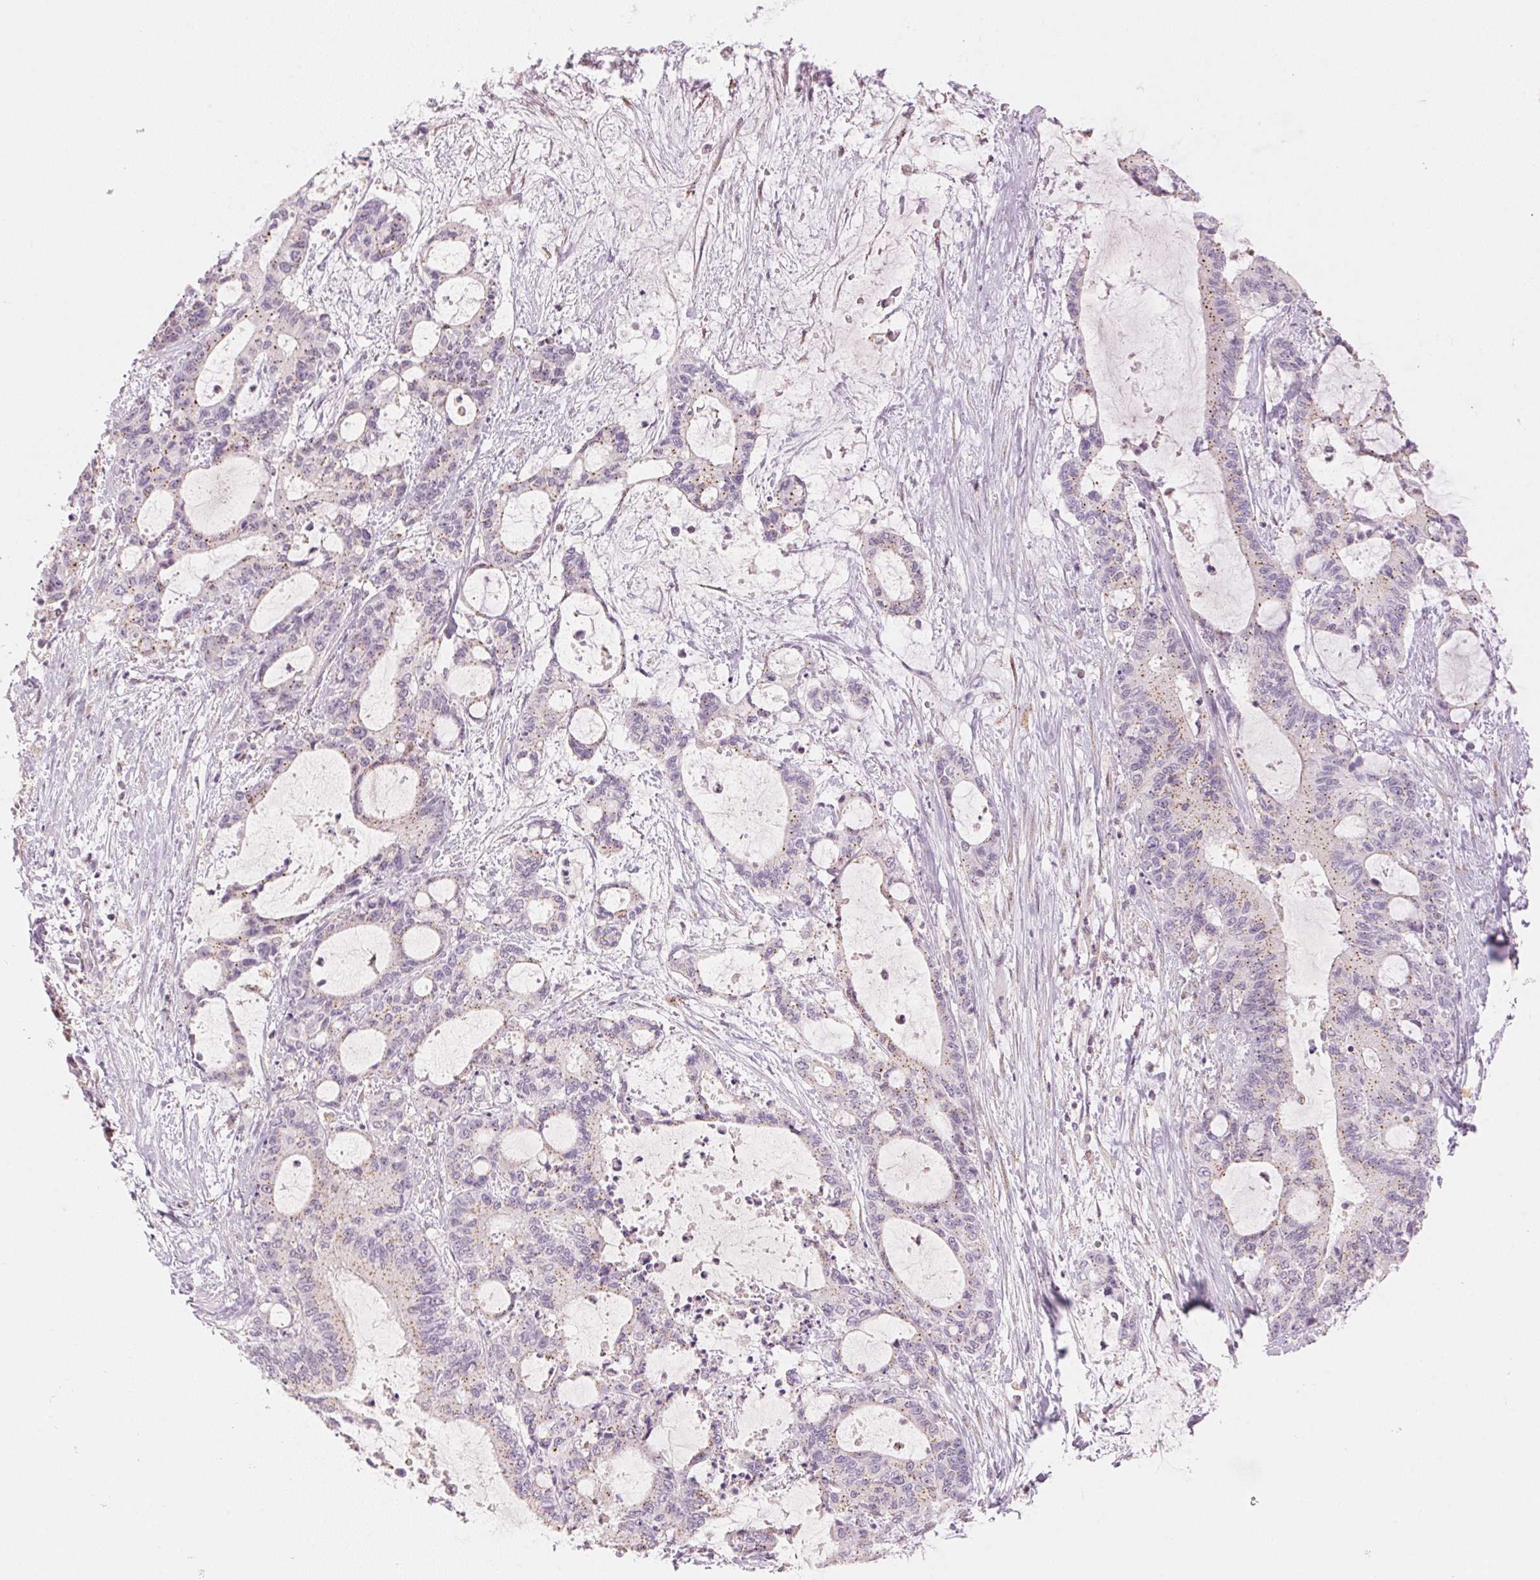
{"staining": {"intensity": "weak", "quantity": "<25%", "location": "cytoplasmic/membranous"}, "tissue": "liver cancer", "cell_type": "Tumor cells", "image_type": "cancer", "snomed": [{"axis": "morphology", "description": "Normal tissue, NOS"}, {"axis": "morphology", "description": "Cholangiocarcinoma"}, {"axis": "topography", "description": "Liver"}, {"axis": "topography", "description": "Peripheral nerve tissue"}], "caption": "This photomicrograph is of liver cholangiocarcinoma stained with immunohistochemistry (IHC) to label a protein in brown with the nuclei are counter-stained blue. There is no positivity in tumor cells. (DAB immunohistochemistry with hematoxylin counter stain).", "gene": "HOXB13", "patient": {"sex": "female", "age": 73}}